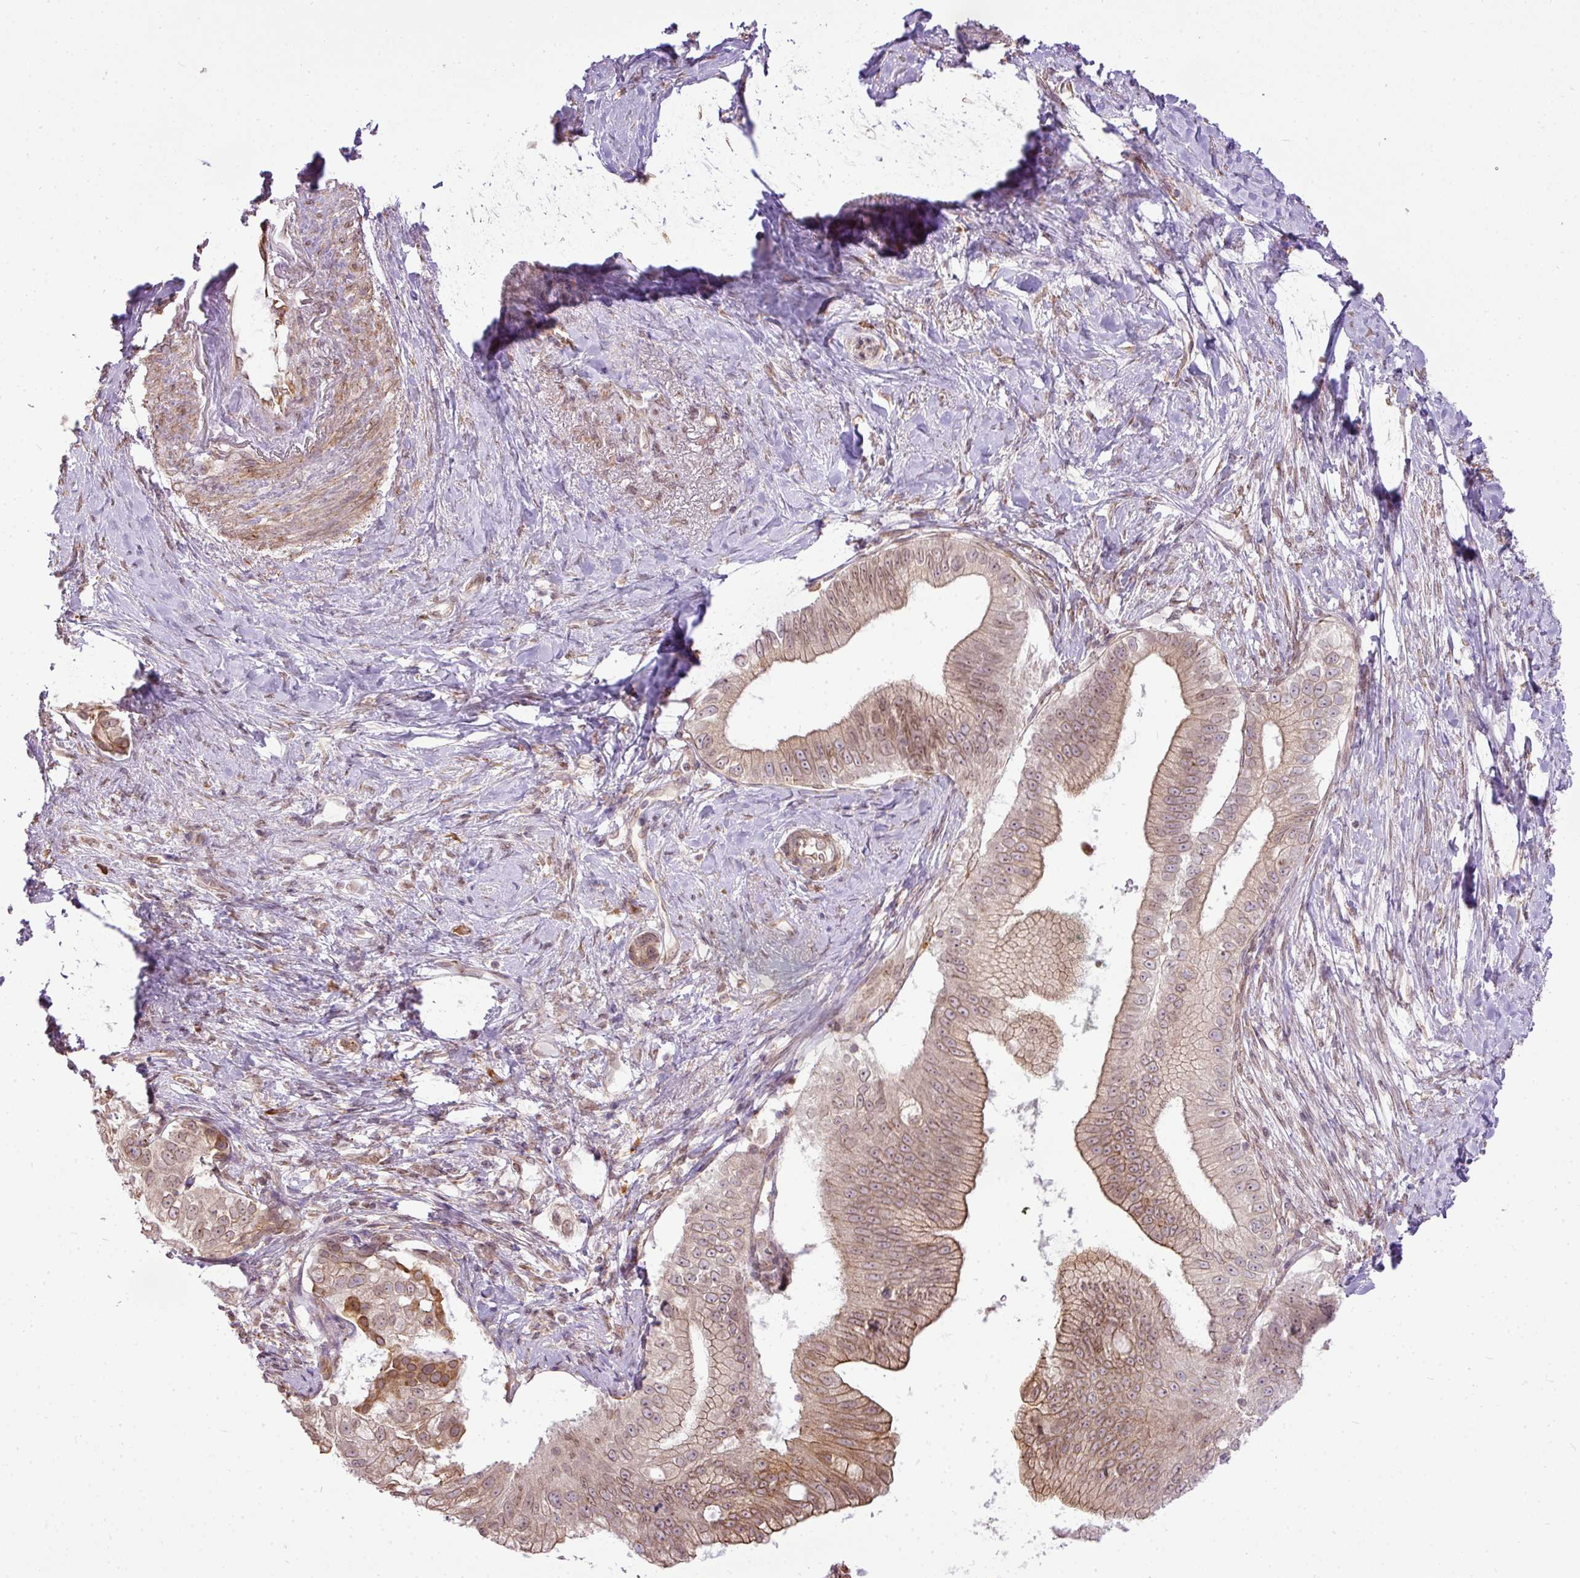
{"staining": {"intensity": "weak", "quantity": ">75%", "location": "cytoplasmic/membranous,nuclear"}, "tissue": "pancreatic cancer", "cell_type": "Tumor cells", "image_type": "cancer", "snomed": [{"axis": "morphology", "description": "Adenocarcinoma, NOS"}, {"axis": "topography", "description": "Pancreas"}], "caption": "Immunohistochemical staining of pancreatic cancer shows weak cytoplasmic/membranous and nuclear protein positivity in about >75% of tumor cells.", "gene": "COX18", "patient": {"sex": "male", "age": 70}}